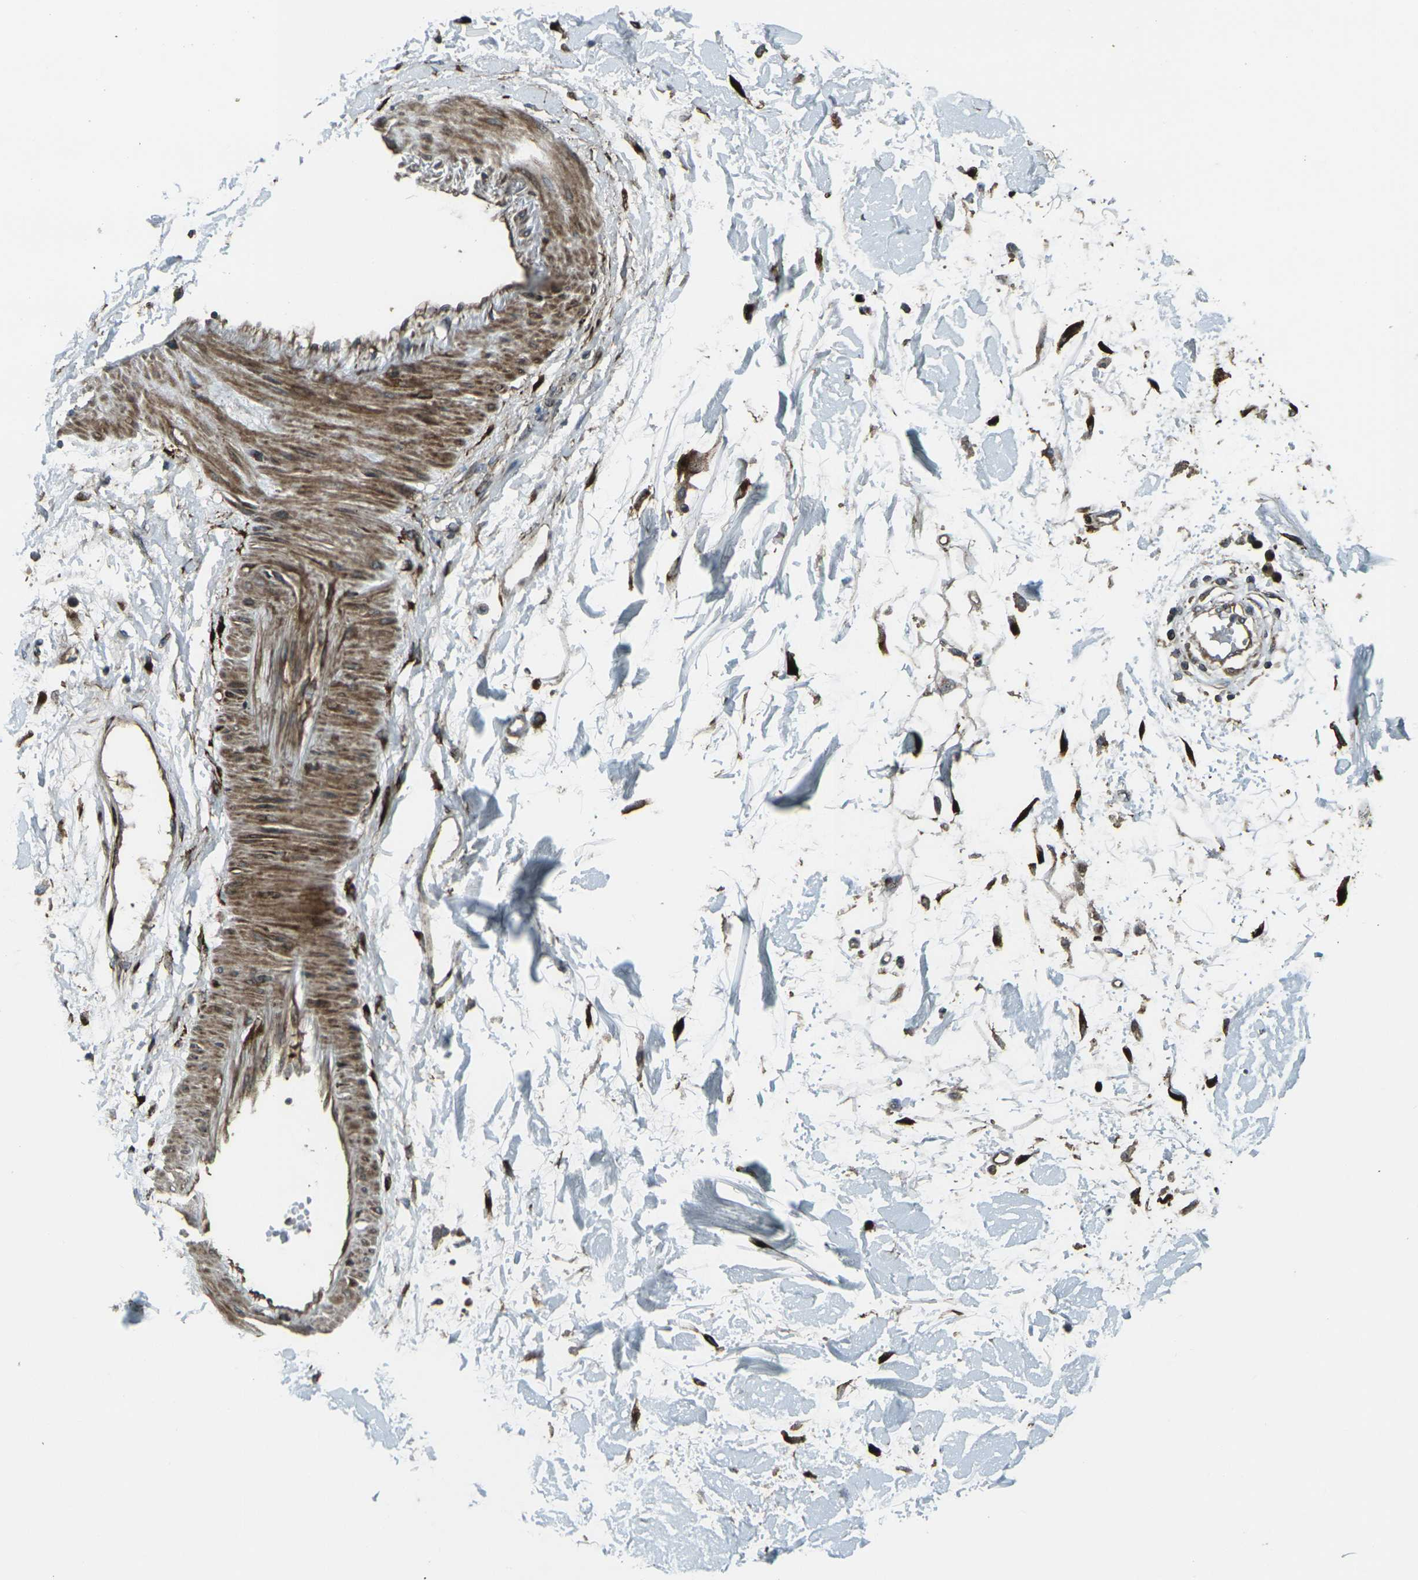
{"staining": {"intensity": "moderate", "quantity": ">75%", "location": "cytoplasmic/membranous"}, "tissue": "adipose tissue", "cell_type": "Adipocytes", "image_type": "normal", "snomed": [{"axis": "morphology", "description": "Squamous cell carcinoma, NOS"}, {"axis": "topography", "description": "Skin"}], "caption": "This image reveals immunohistochemistry (IHC) staining of benign adipose tissue, with medium moderate cytoplasmic/membranous expression in about >75% of adipocytes.", "gene": "LSMEM1", "patient": {"sex": "male", "age": 83}}